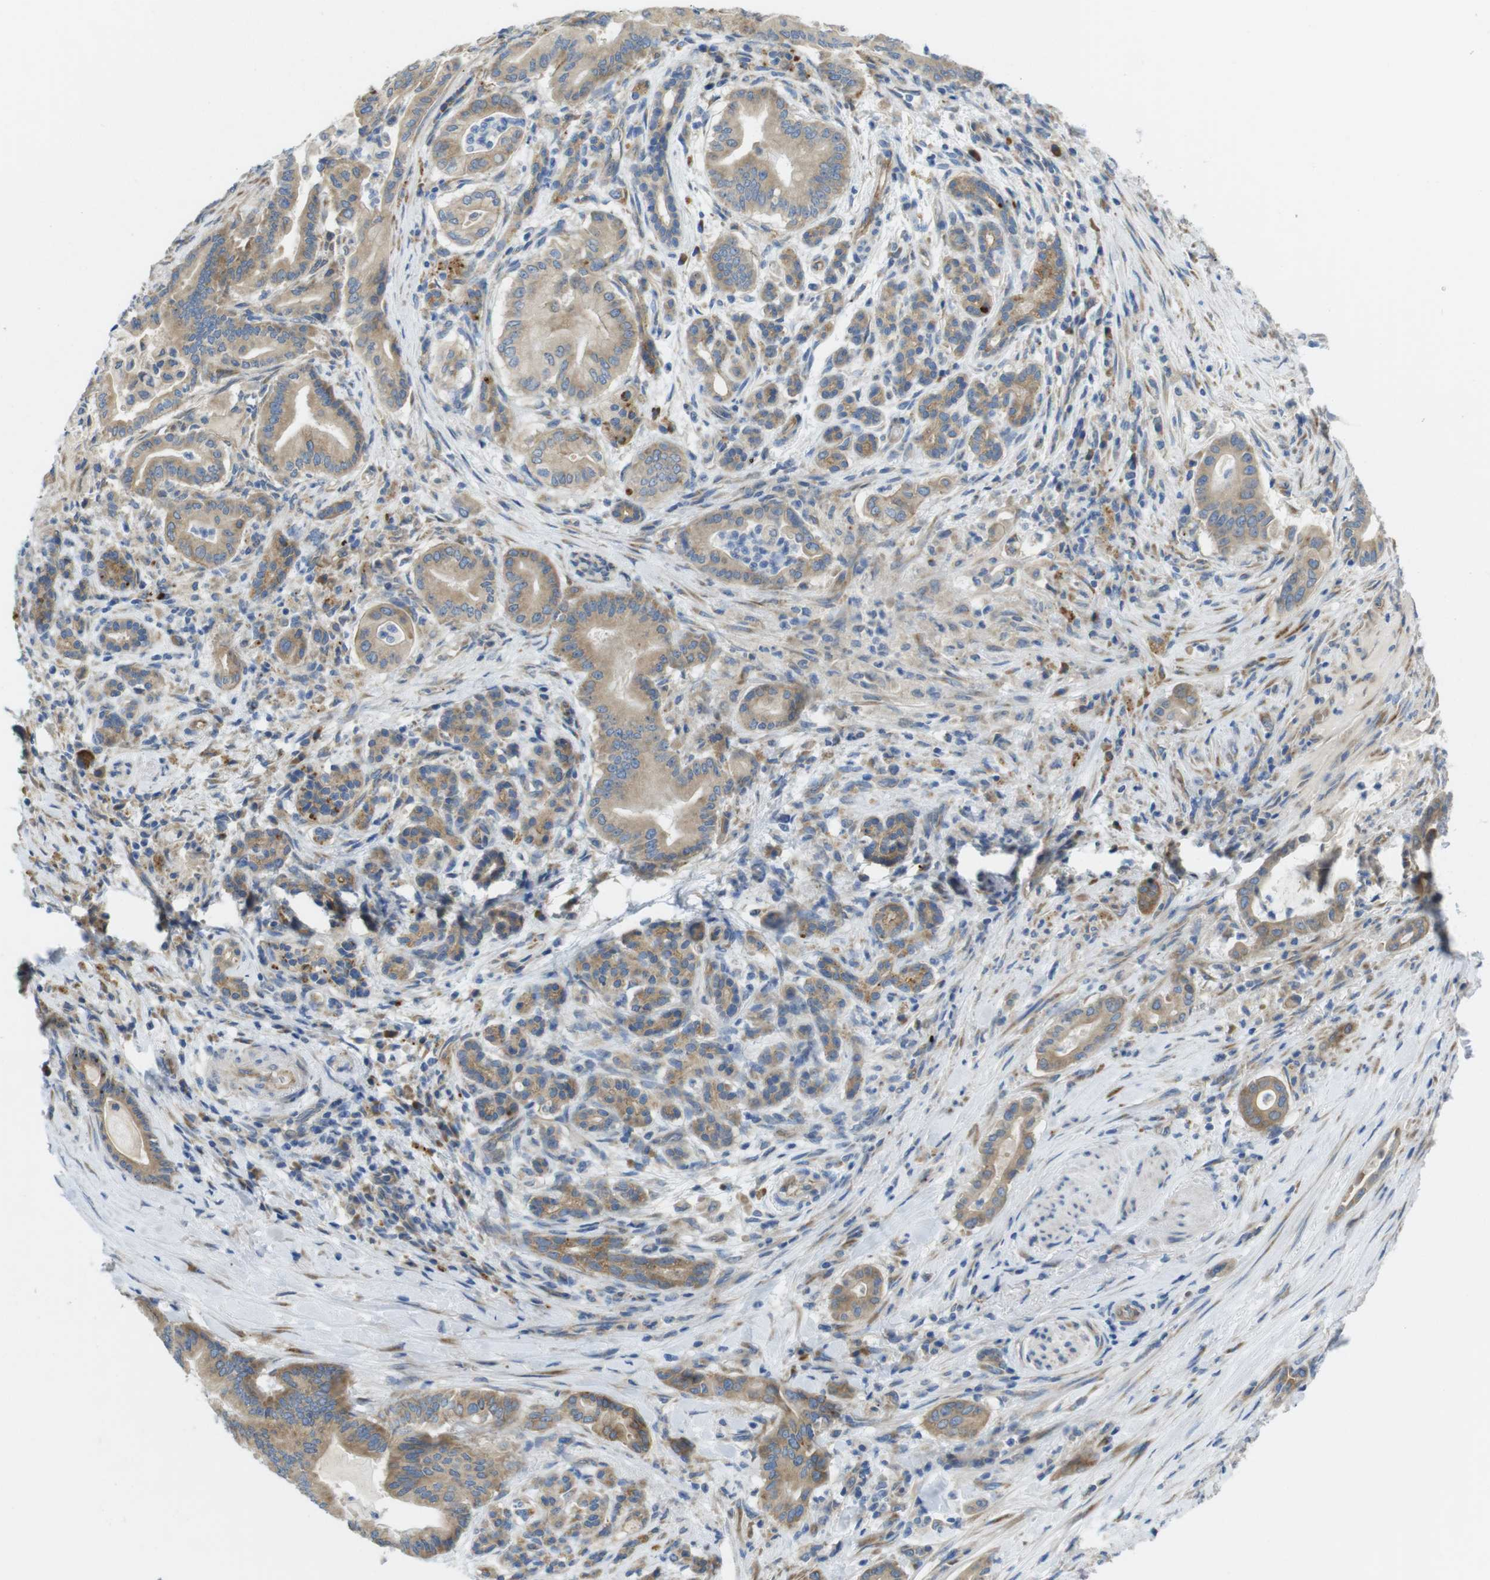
{"staining": {"intensity": "moderate", "quantity": ">75%", "location": "cytoplasmic/membranous"}, "tissue": "pancreatic cancer", "cell_type": "Tumor cells", "image_type": "cancer", "snomed": [{"axis": "morphology", "description": "Normal tissue, NOS"}, {"axis": "morphology", "description": "Adenocarcinoma, NOS"}, {"axis": "topography", "description": "Pancreas"}], "caption": "Protein staining reveals moderate cytoplasmic/membranous staining in approximately >75% of tumor cells in pancreatic cancer.", "gene": "TMEM234", "patient": {"sex": "male", "age": 63}}